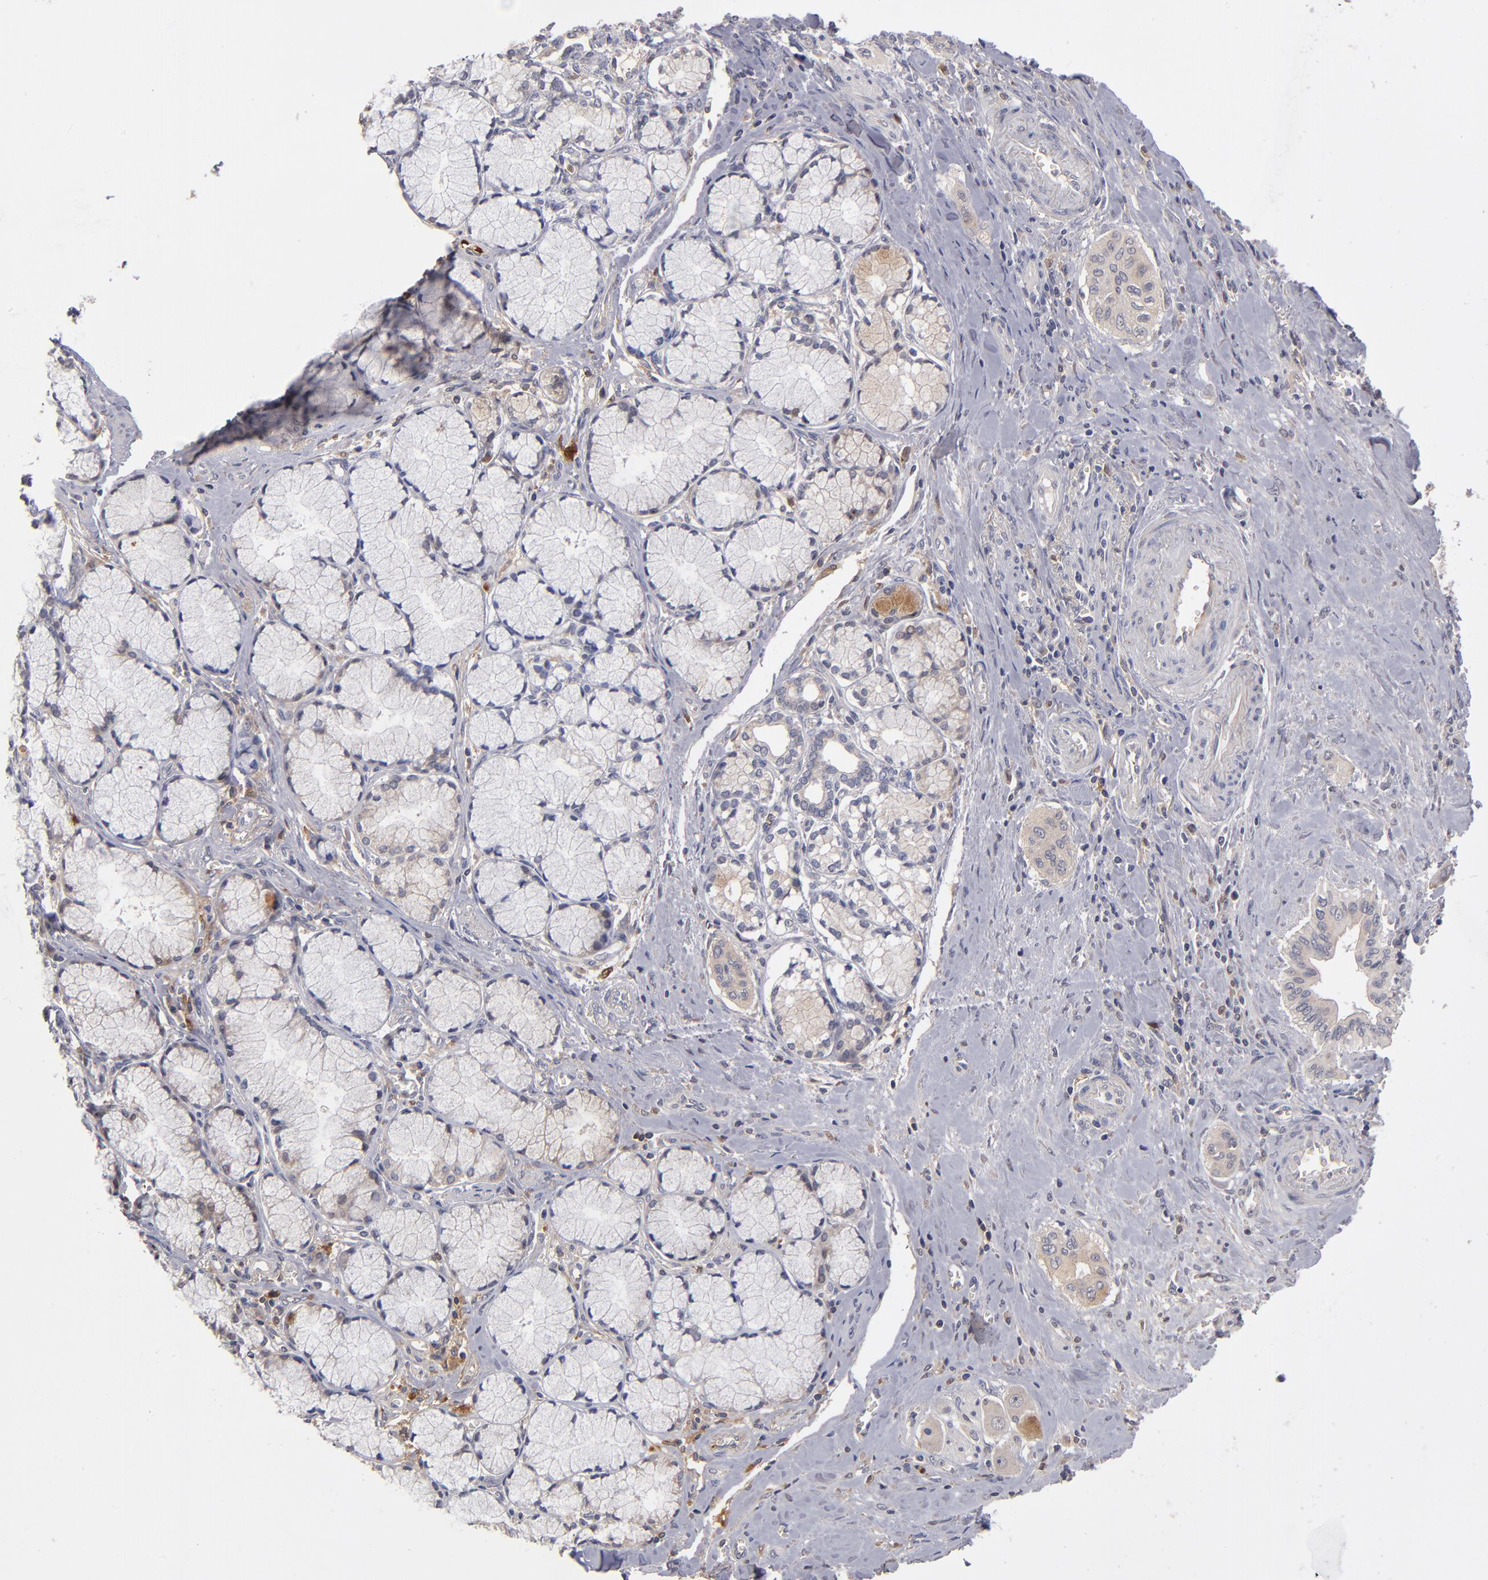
{"staining": {"intensity": "weak", "quantity": "<25%", "location": "cytoplasmic/membranous"}, "tissue": "pancreatic cancer", "cell_type": "Tumor cells", "image_type": "cancer", "snomed": [{"axis": "morphology", "description": "Adenocarcinoma, NOS"}, {"axis": "topography", "description": "Pancreas"}], "caption": "Photomicrograph shows no protein staining in tumor cells of pancreatic adenocarcinoma tissue. Brightfield microscopy of IHC stained with DAB (brown) and hematoxylin (blue), captured at high magnification.", "gene": "EXD2", "patient": {"sex": "male", "age": 77}}